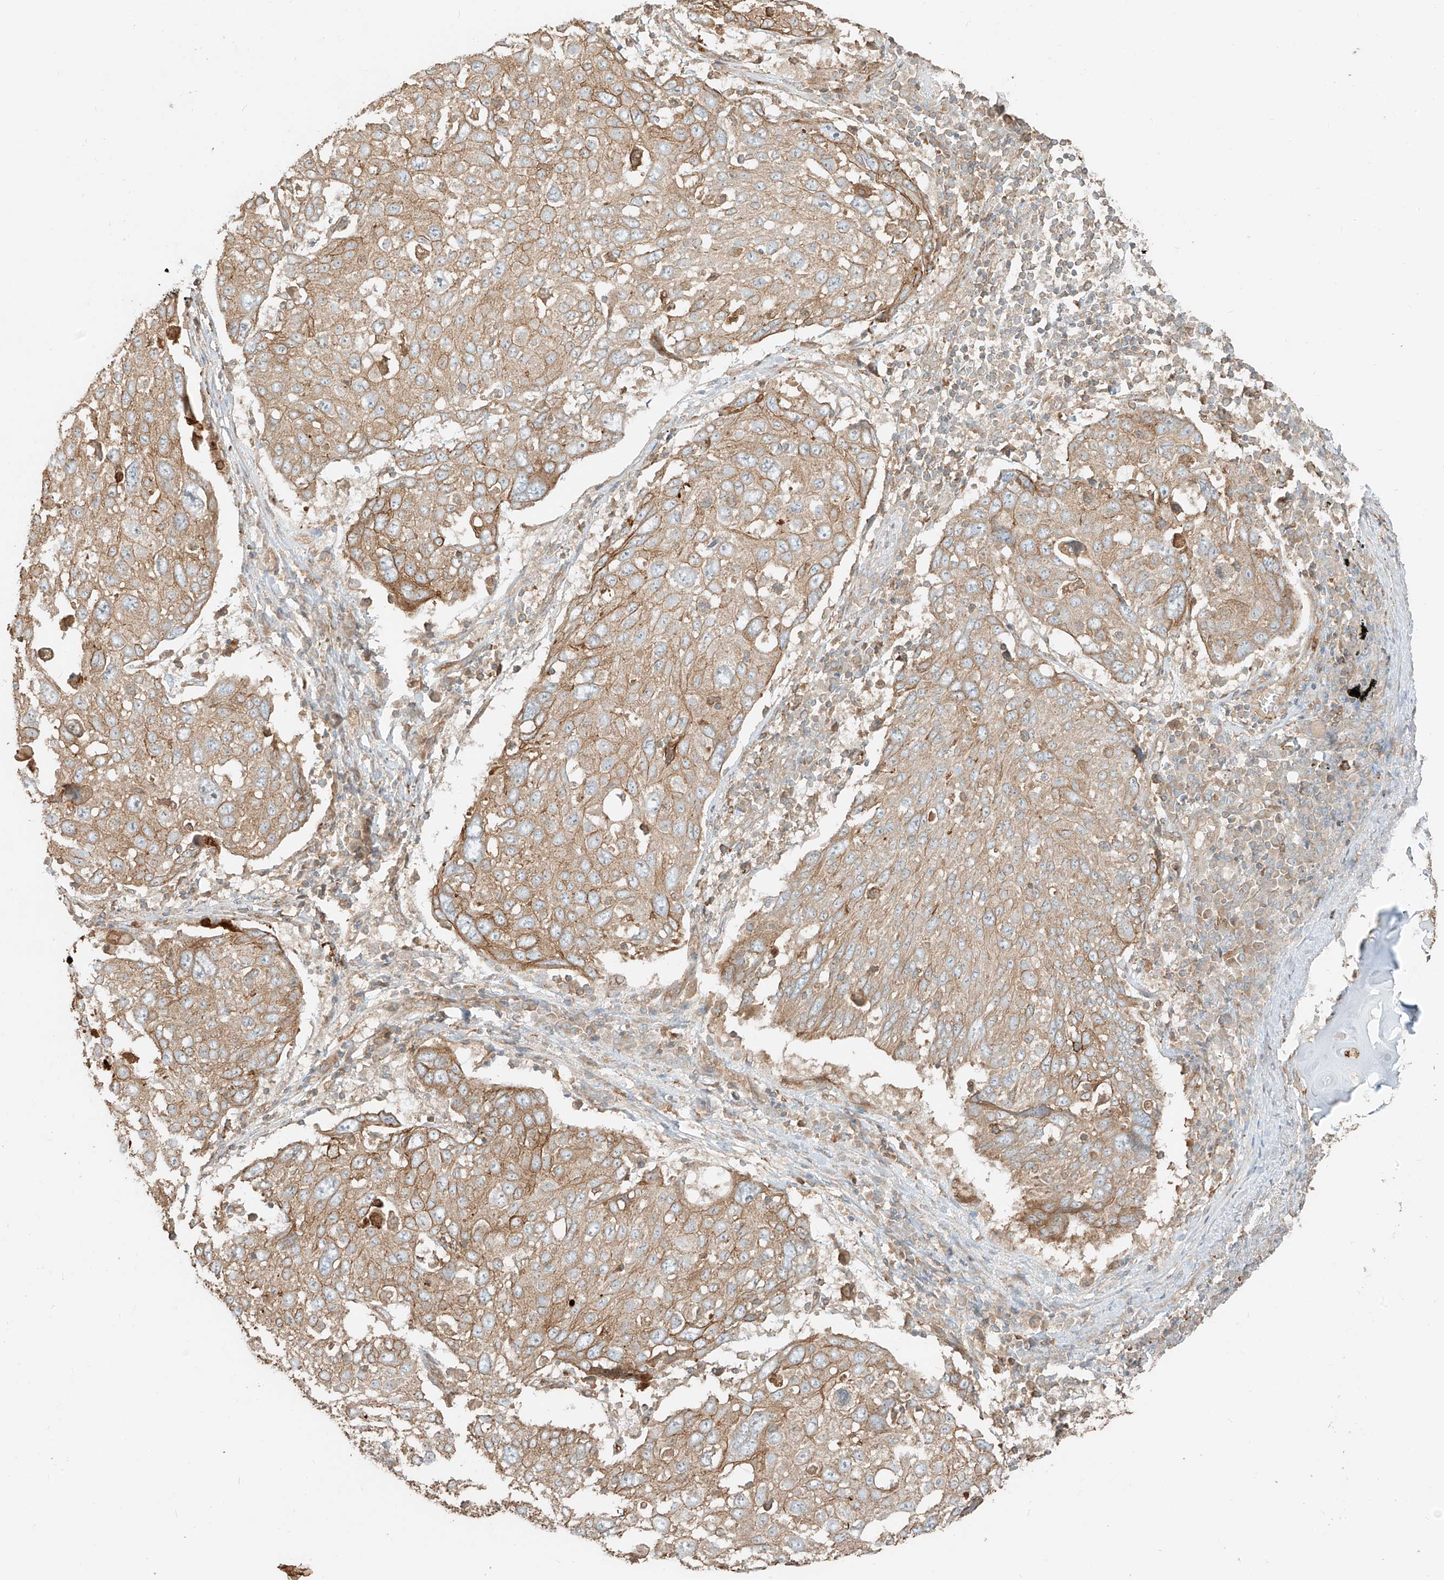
{"staining": {"intensity": "moderate", "quantity": ">75%", "location": "cytoplasmic/membranous"}, "tissue": "lung cancer", "cell_type": "Tumor cells", "image_type": "cancer", "snomed": [{"axis": "morphology", "description": "Squamous cell carcinoma, NOS"}, {"axis": "topography", "description": "Lung"}], "caption": "Brown immunohistochemical staining in squamous cell carcinoma (lung) displays moderate cytoplasmic/membranous expression in approximately >75% of tumor cells. (DAB IHC, brown staining for protein, blue staining for nuclei).", "gene": "CCDC115", "patient": {"sex": "male", "age": 65}}